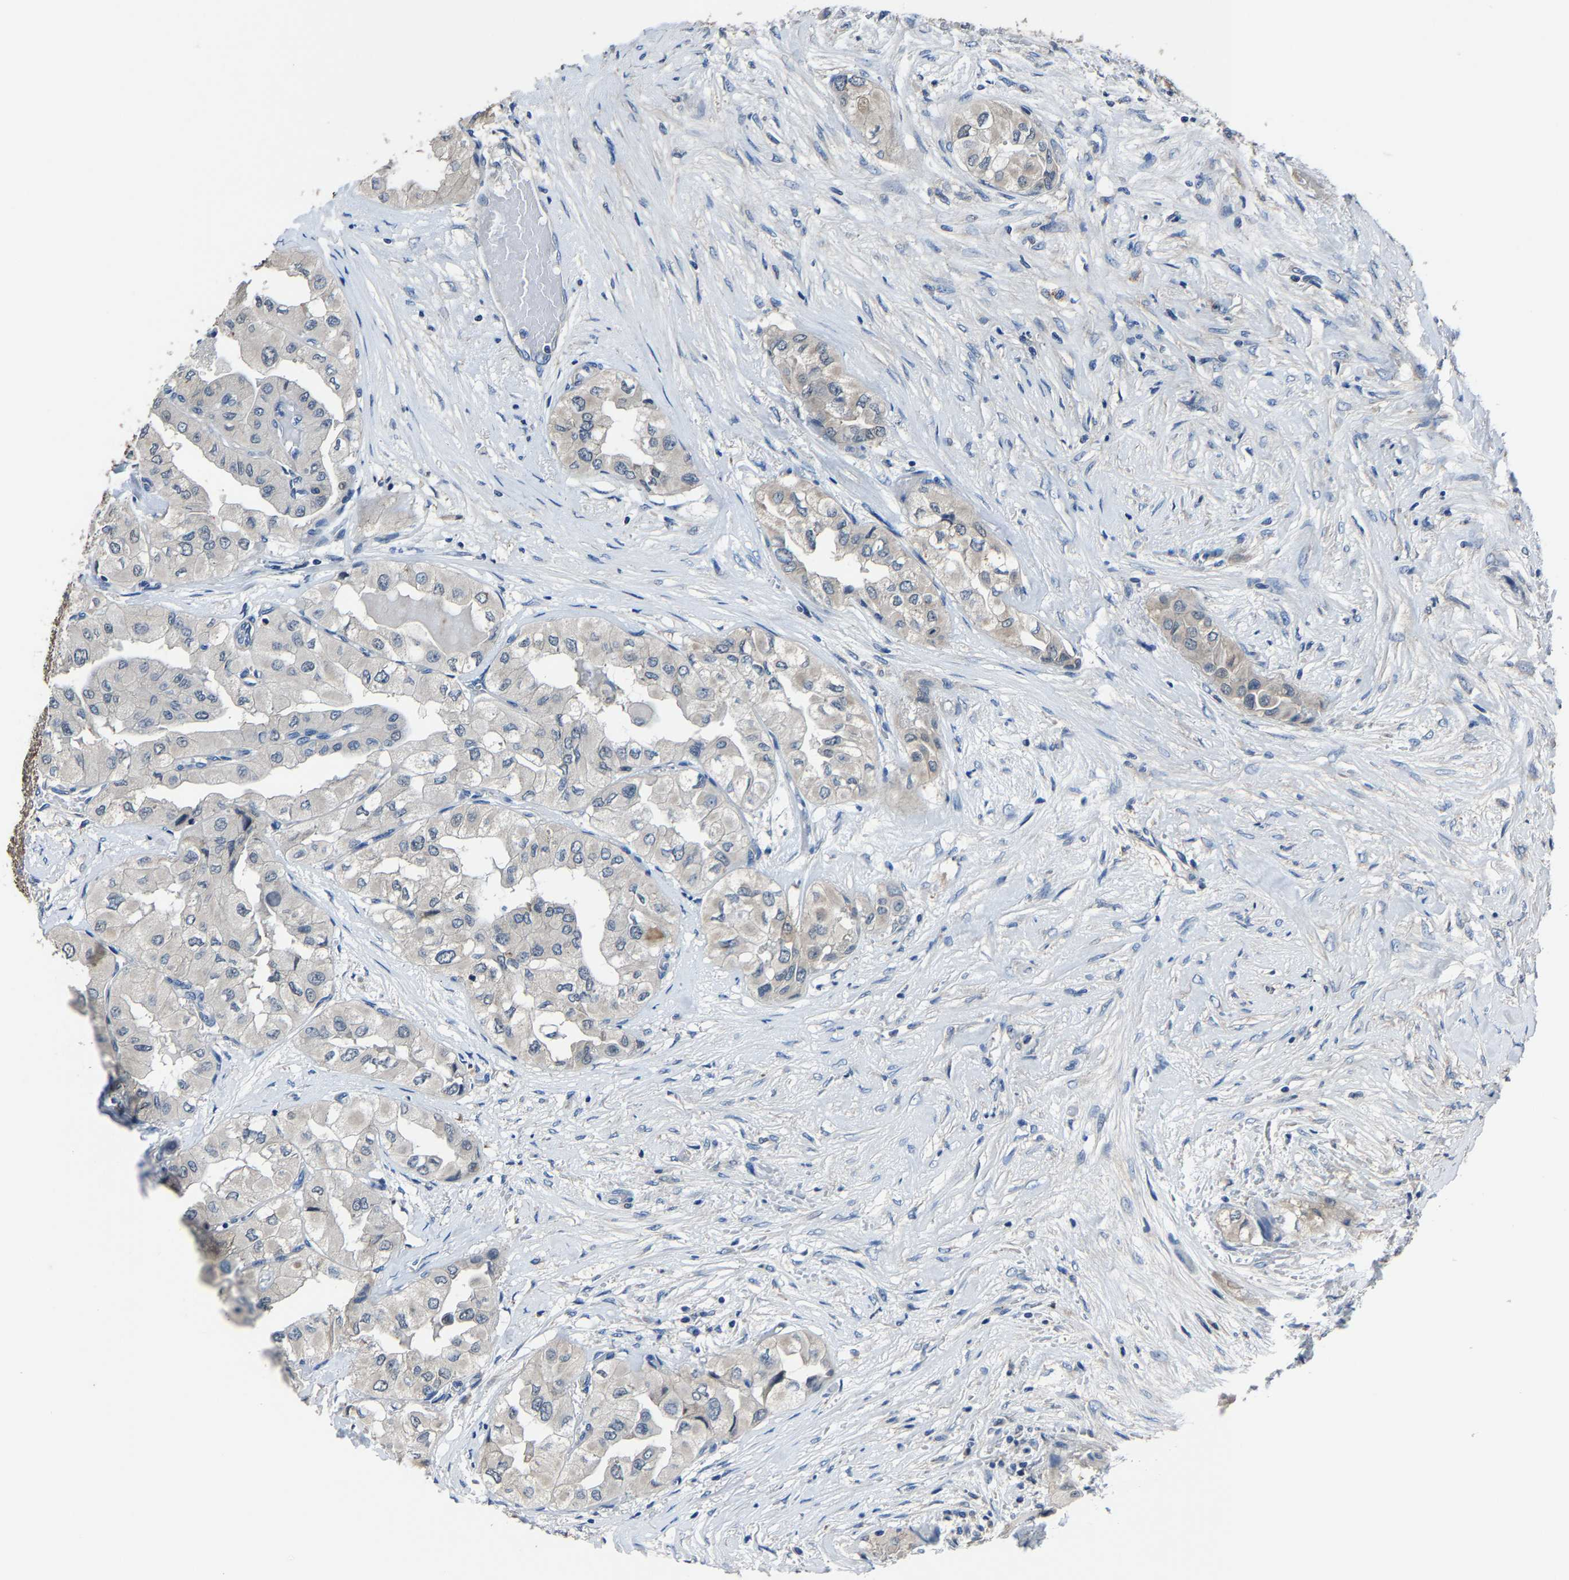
{"staining": {"intensity": "negative", "quantity": "none", "location": "none"}, "tissue": "thyroid cancer", "cell_type": "Tumor cells", "image_type": "cancer", "snomed": [{"axis": "morphology", "description": "Papillary adenocarcinoma, NOS"}, {"axis": "topography", "description": "Thyroid gland"}], "caption": "An image of papillary adenocarcinoma (thyroid) stained for a protein reveals no brown staining in tumor cells. The staining was performed using DAB (3,3'-diaminobenzidine) to visualize the protein expression in brown, while the nuclei were stained in blue with hematoxylin (Magnification: 20x).", "gene": "STRBP", "patient": {"sex": "female", "age": 59}}